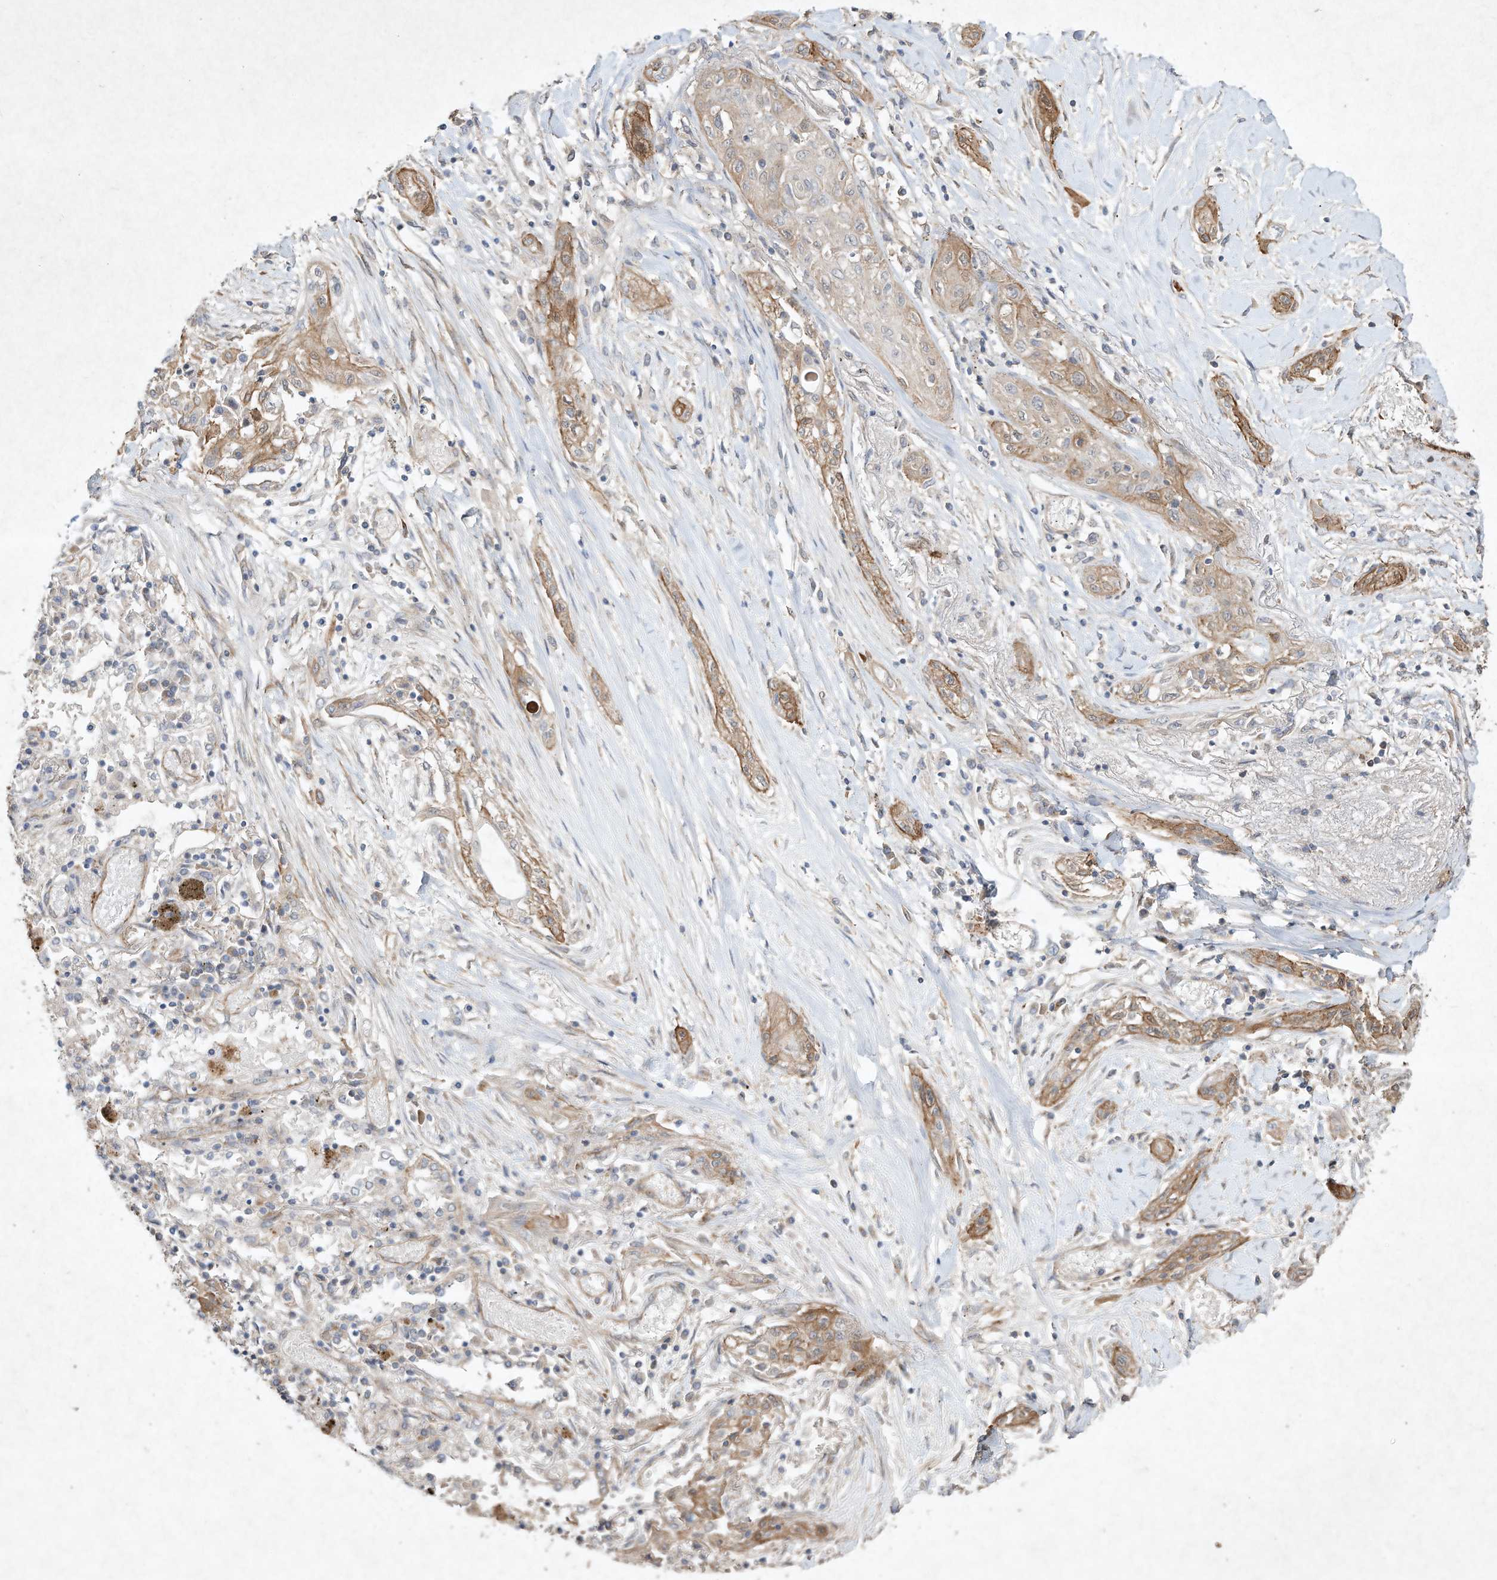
{"staining": {"intensity": "moderate", "quantity": ">75%", "location": "cytoplasmic/membranous"}, "tissue": "lung cancer", "cell_type": "Tumor cells", "image_type": "cancer", "snomed": [{"axis": "morphology", "description": "Squamous cell carcinoma, NOS"}, {"axis": "topography", "description": "Lung"}], "caption": "Immunohistochemical staining of lung cancer shows medium levels of moderate cytoplasmic/membranous protein staining in approximately >75% of tumor cells.", "gene": "HTR5A", "patient": {"sex": "female", "age": 47}}